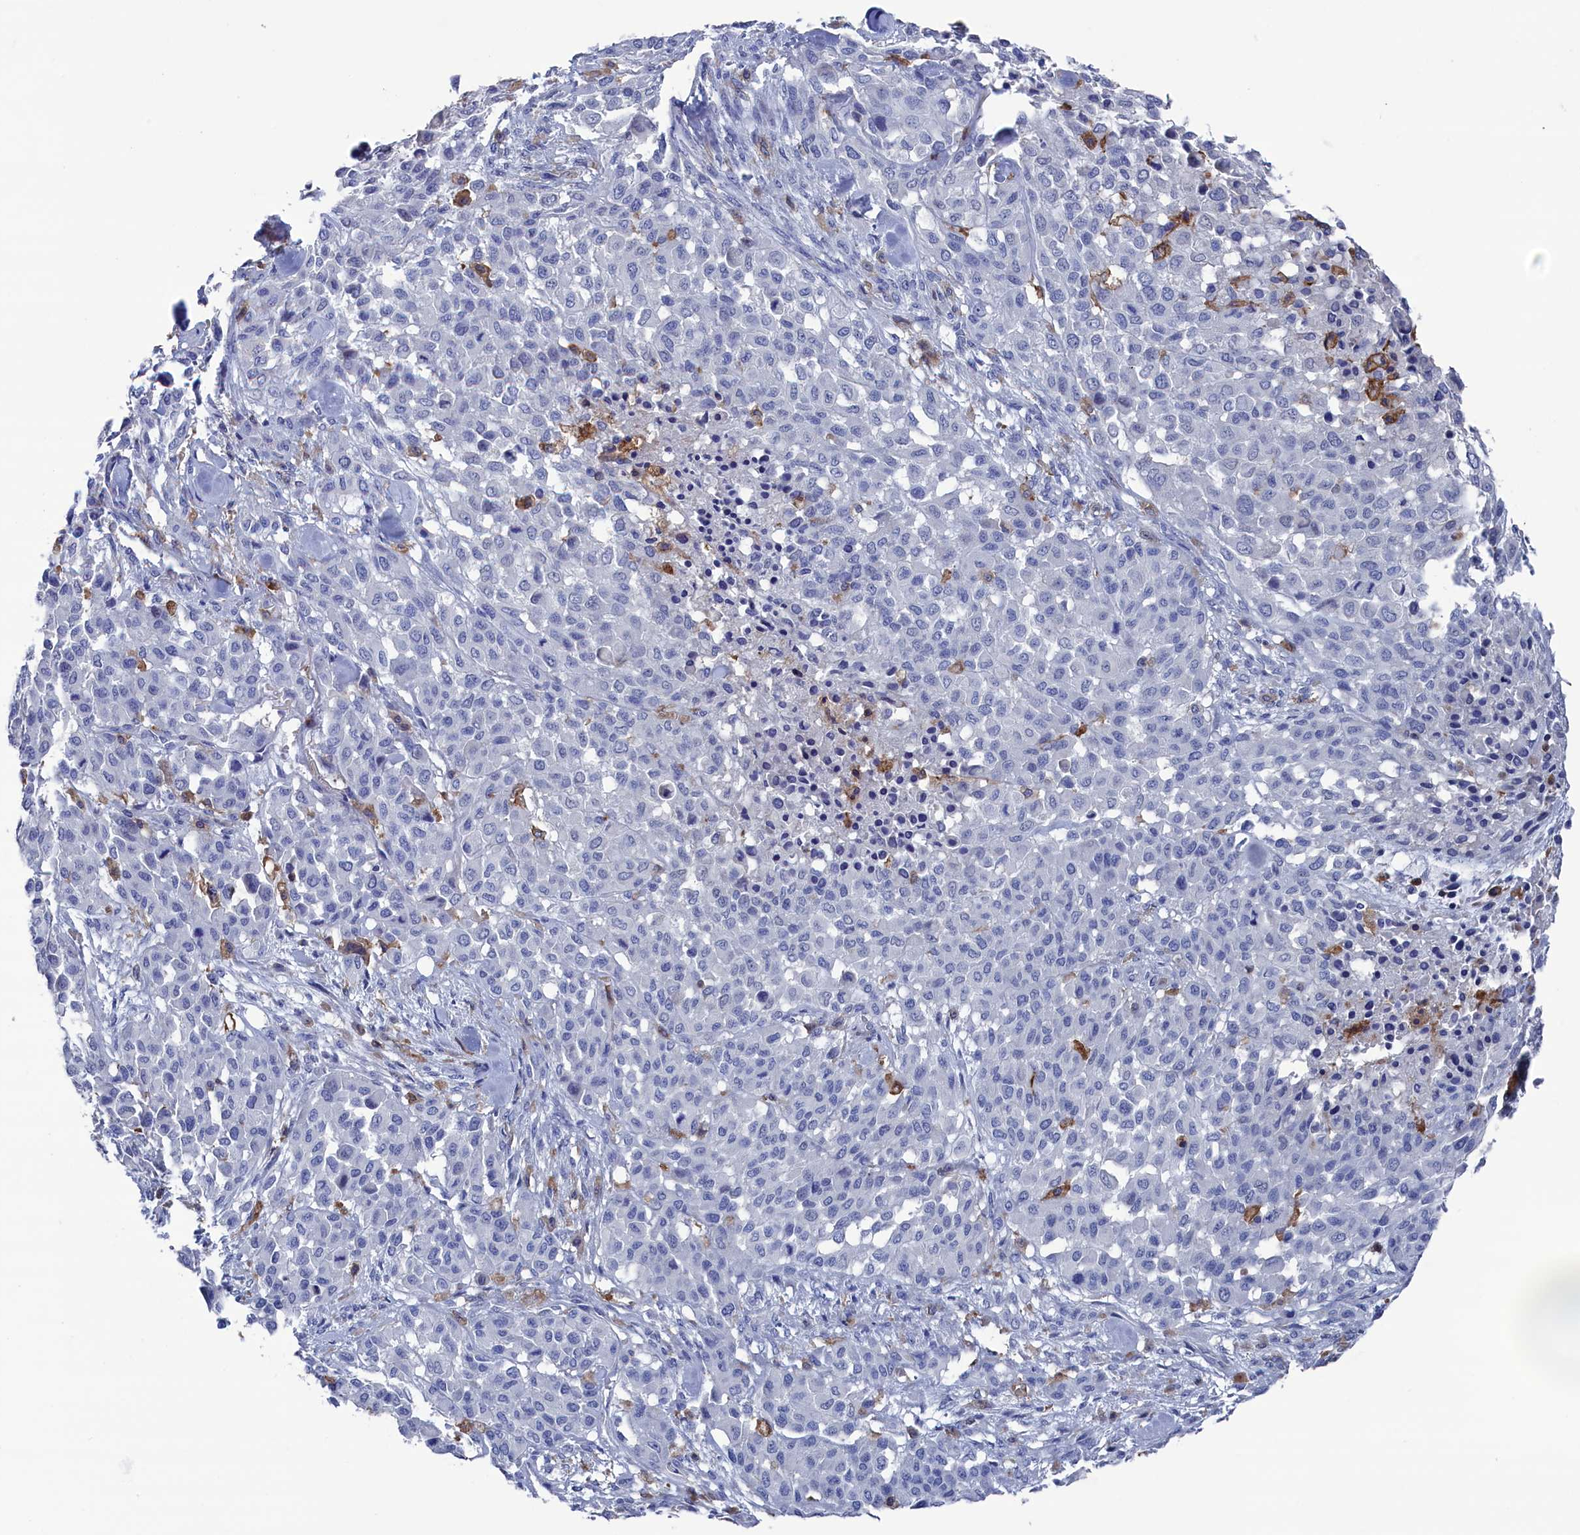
{"staining": {"intensity": "negative", "quantity": "none", "location": "none"}, "tissue": "melanoma", "cell_type": "Tumor cells", "image_type": "cancer", "snomed": [{"axis": "morphology", "description": "Malignant melanoma, Metastatic site"}, {"axis": "topography", "description": "Skin"}], "caption": "DAB immunohistochemical staining of melanoma reveals no significant staining in tumor cells.", "gene": "TYROBP", "patient": {"sex": "female", "age": 81}}